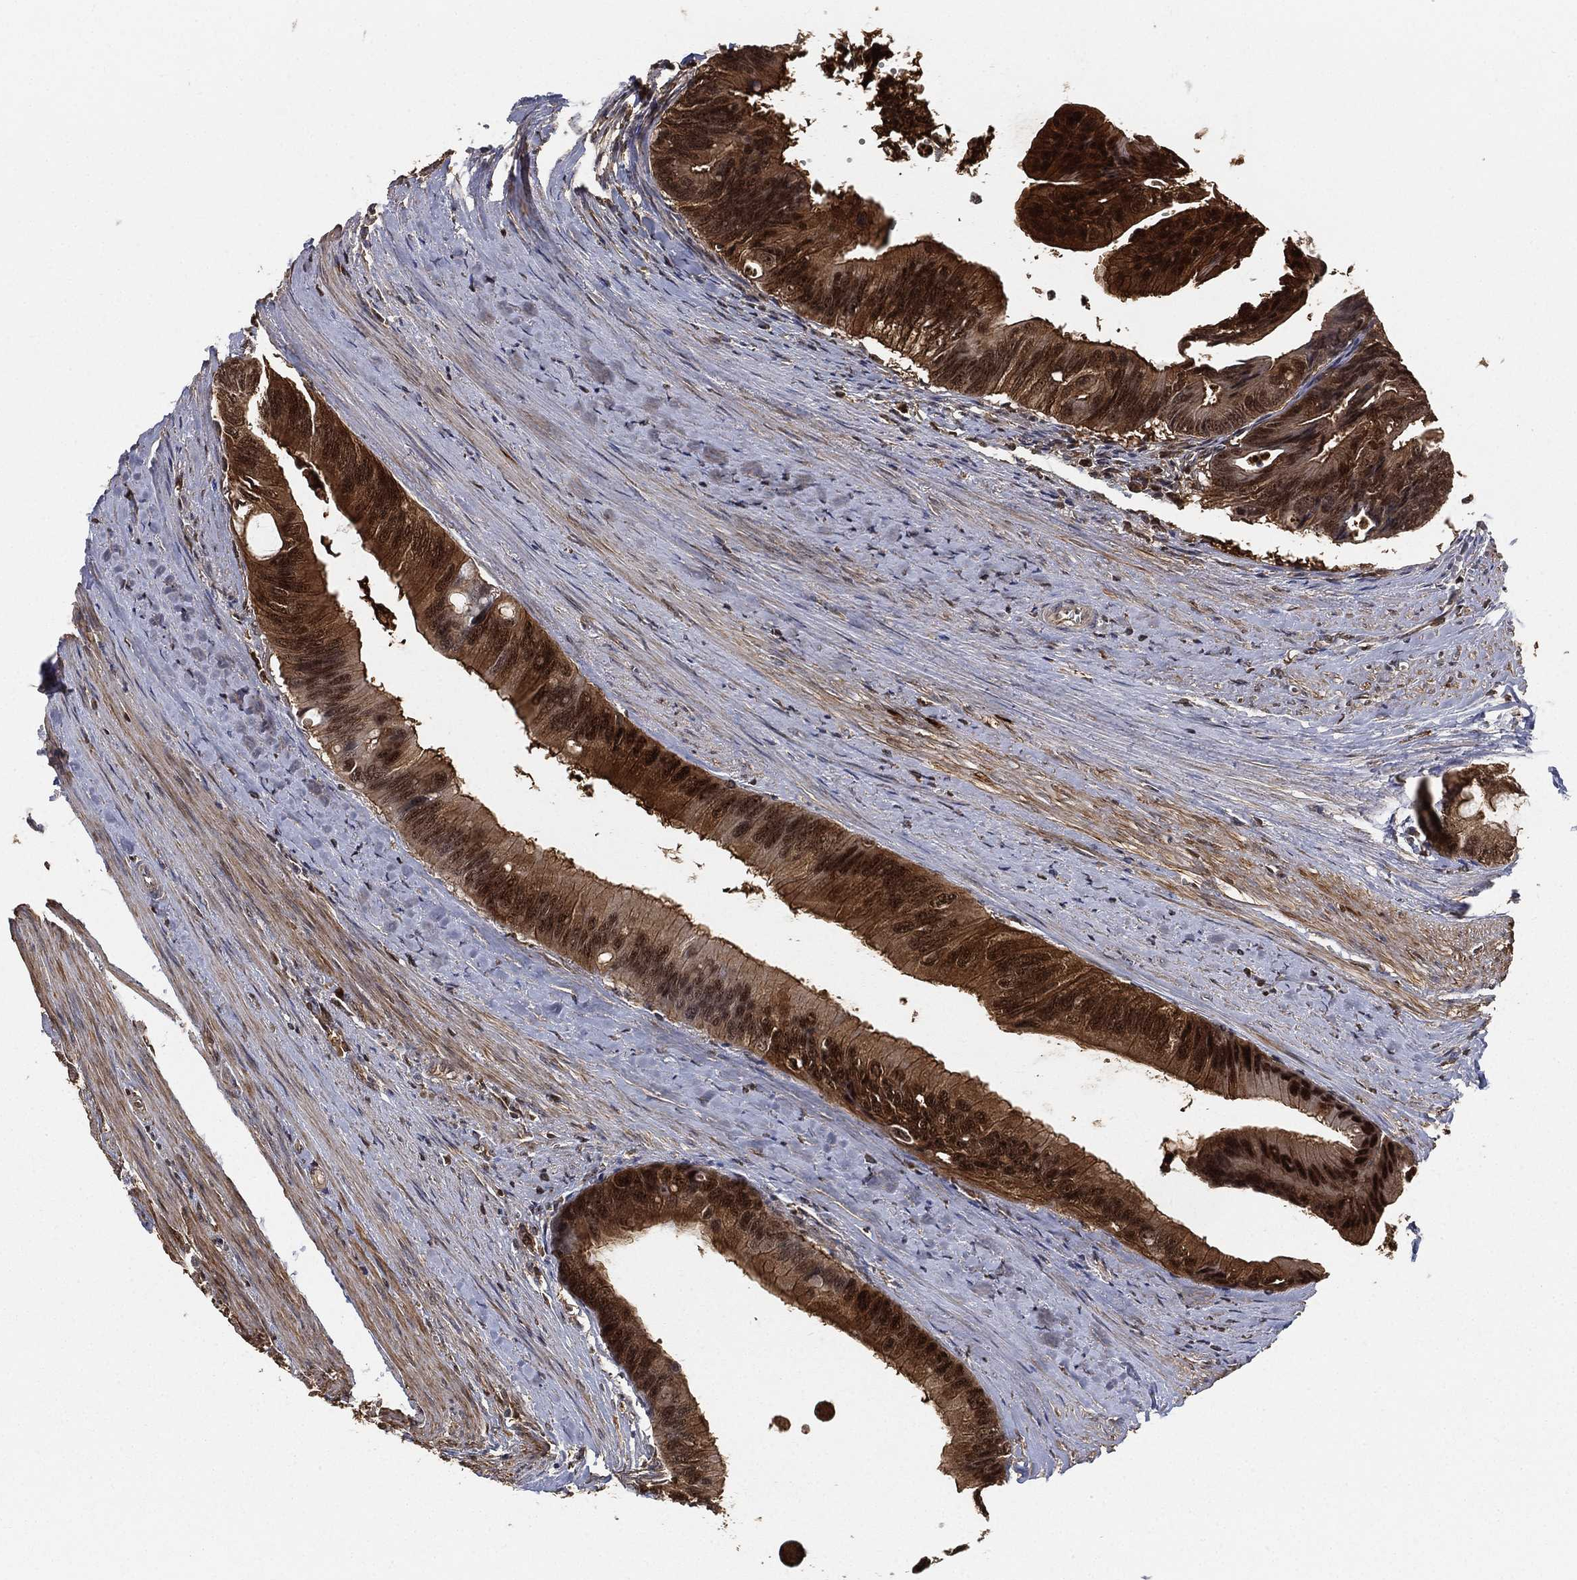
{"staining": {"intensity": "strong", "quantity": ">75%", "location": "cytoplasmic/membranous,nuclear"}, "tissue": "colorectal cancer", "cell_type": "Tumor cells", "image_type": "cancer", "snomed": [{"axis": "morphology", "description": "Normal tissue, NOS"}, {"axis": "morphology", "description": "Adenocarcinoma, NOS"}, {"axis": "topography", "description": "Colon"}], "caption": "Immunohistochemical staining of adenocarcinoma (colorectal) exhibits high levels of strong cytoplasmic/membranous and nuclear positivity in about >75% of tumor cells.", "gene": "CRYL1", "patient": {"sex": "male", "age": 65}}